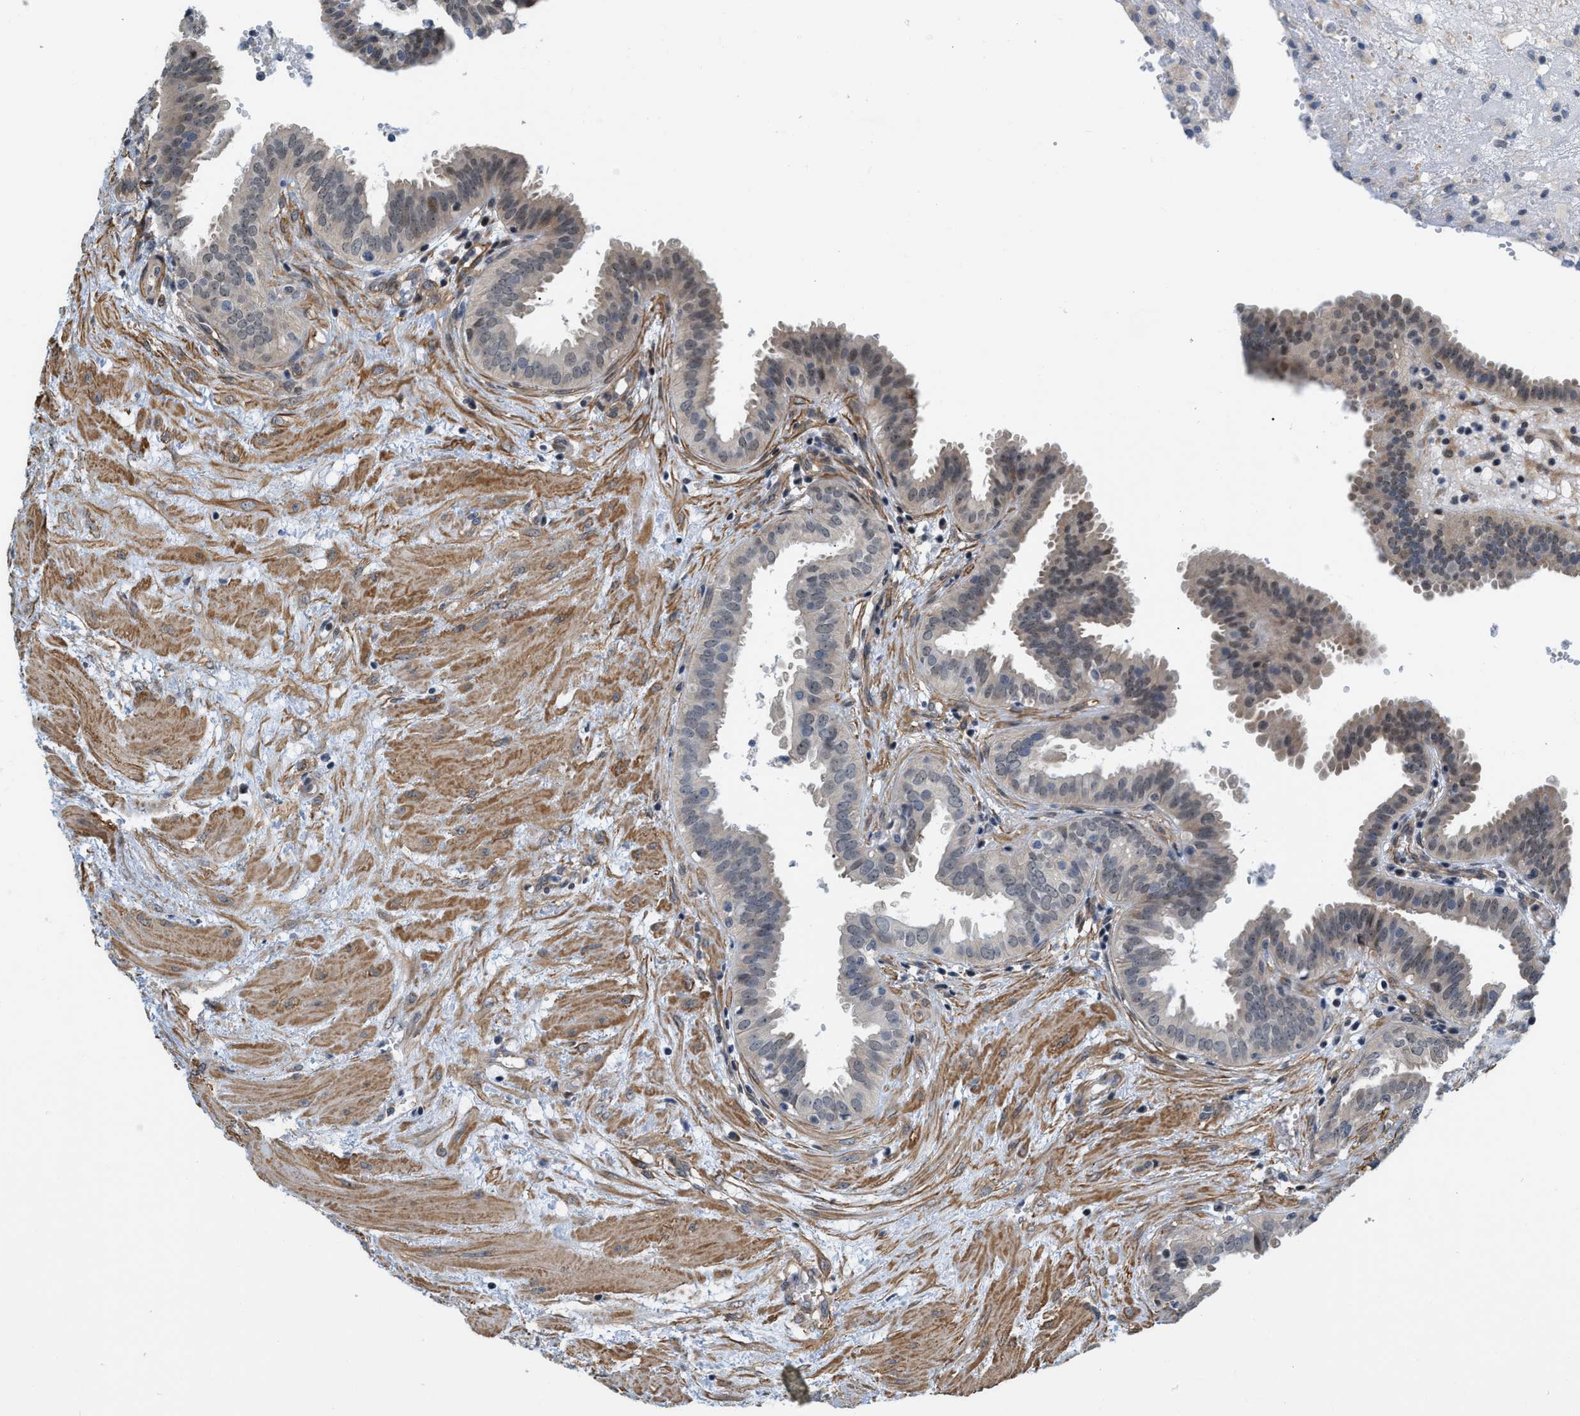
{"staining": {"intensity": "weak", "quantity": "<25%", "location": "cytoplasmic/membranous"}, "tissue": "fallopian tube", "cell_type": "Glandular cells", "image_type": "normal", "snomed": [{"axis": "morphology", "description": "Normal tissue, NOS"}, {"axis": "topography", "description": "Fallopian tube"}, {"axis": "topography", "description": "Placenta"}], "caption": "Glandular cells are negative for protein expression in normal human fallopian tube. The staining was performed using DAB (3,3'-diaminobenzidine) to visualize the protein expression in brown, while the nuclei were stained in blue with hematoxylin (Magnification: 20x).", "gene": "GPRASP2", "patient": {"sex": "female", "age": 32}}